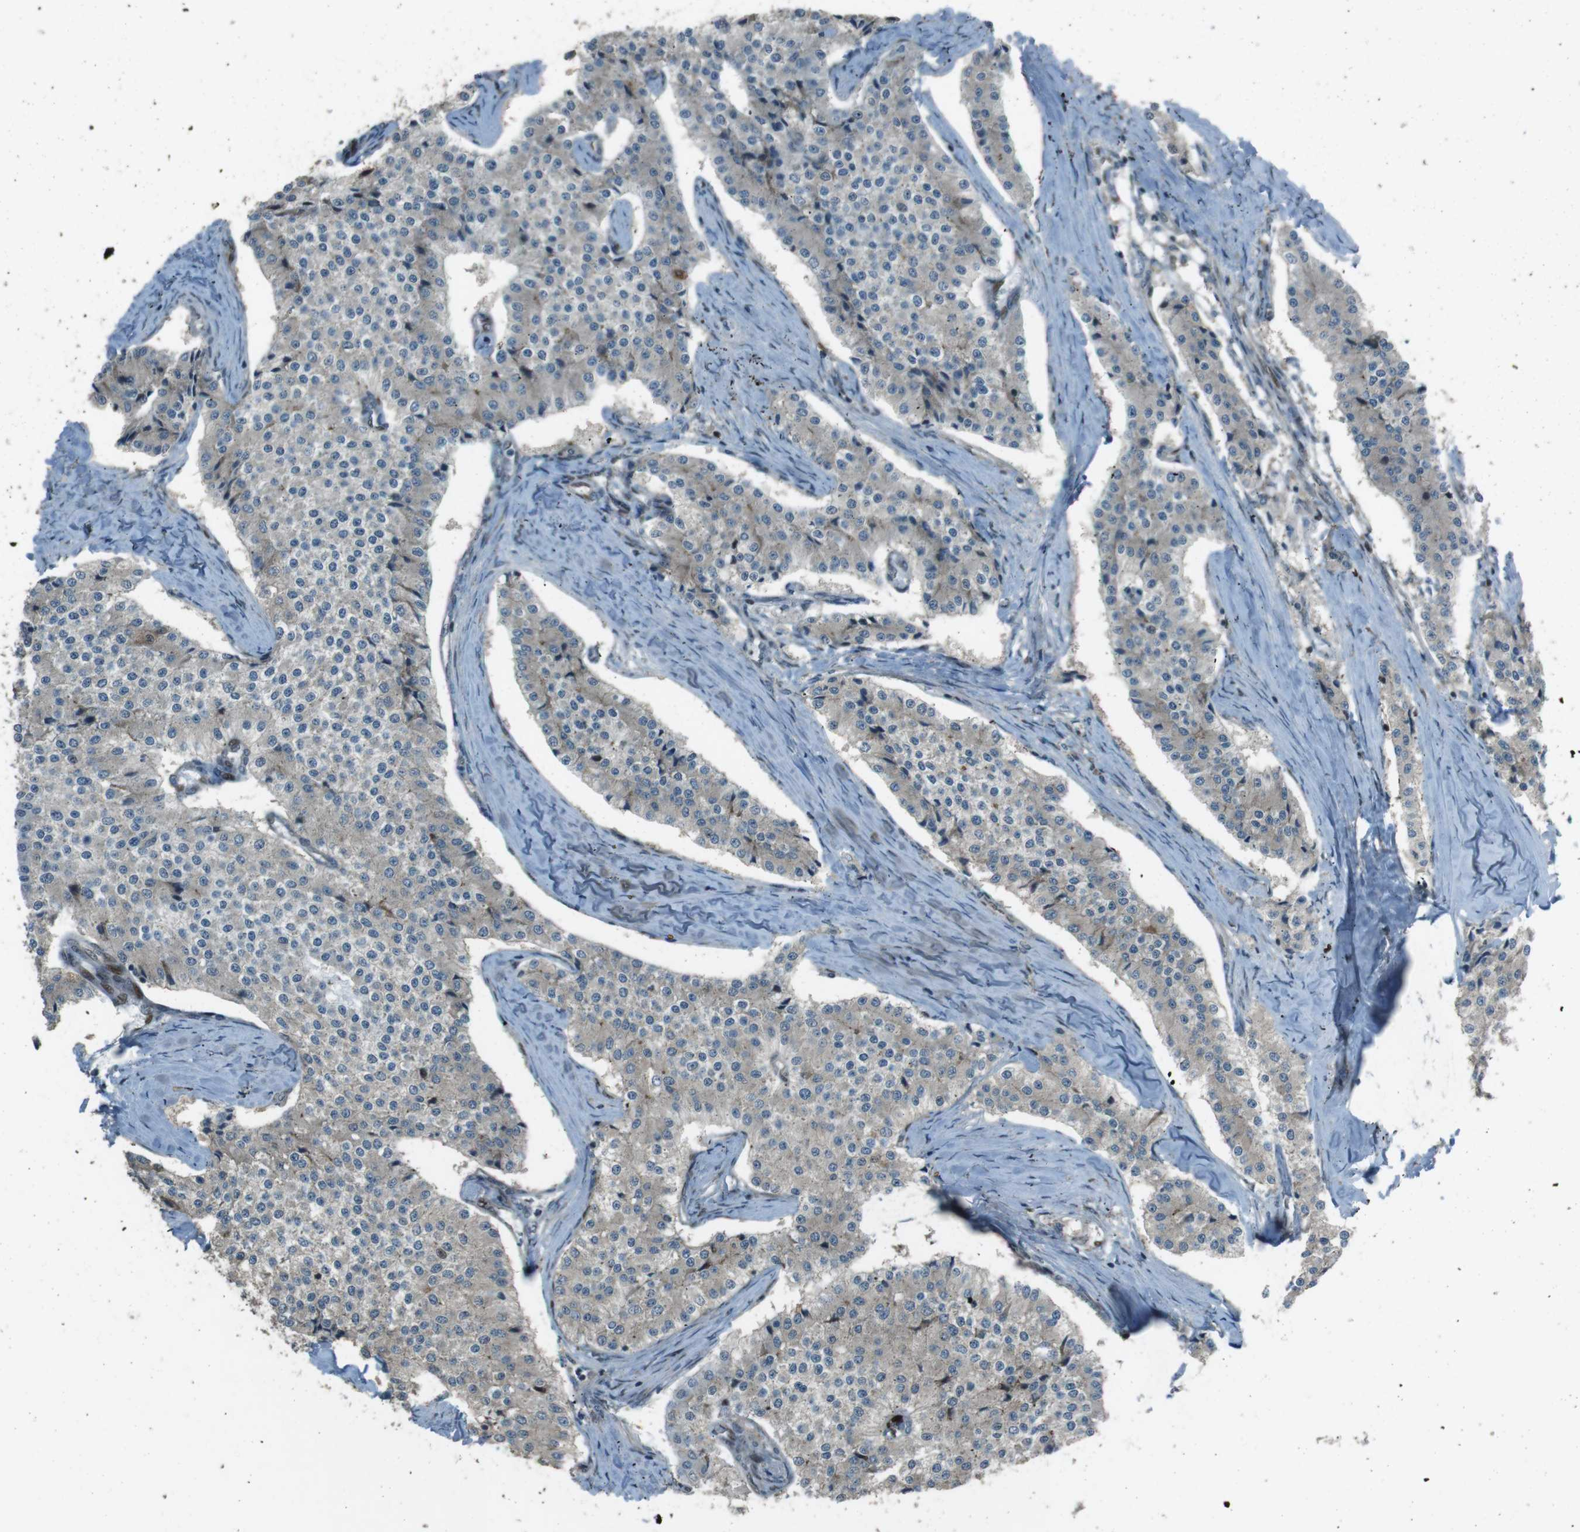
{"staining": {"intensity": "negative", "quantity": "none", "location": "none"}, "tissue": "carcinoid", "cell_type": "Tumor cells", "image_type": "cancer", "snomed": [{"axis": "morphology", "description": "Carcinoid, malignant, NOS"}, {"axis": "topography", "description": "Colon"}], "caption": "A high-resolution histopathology image shows immunohistochemistry (IHC) staining of malignant carcinoid, which displays no significant staining in tumor cells.", "gene": "ZNF330", "patient": {"sex": "female", "age": 52}}